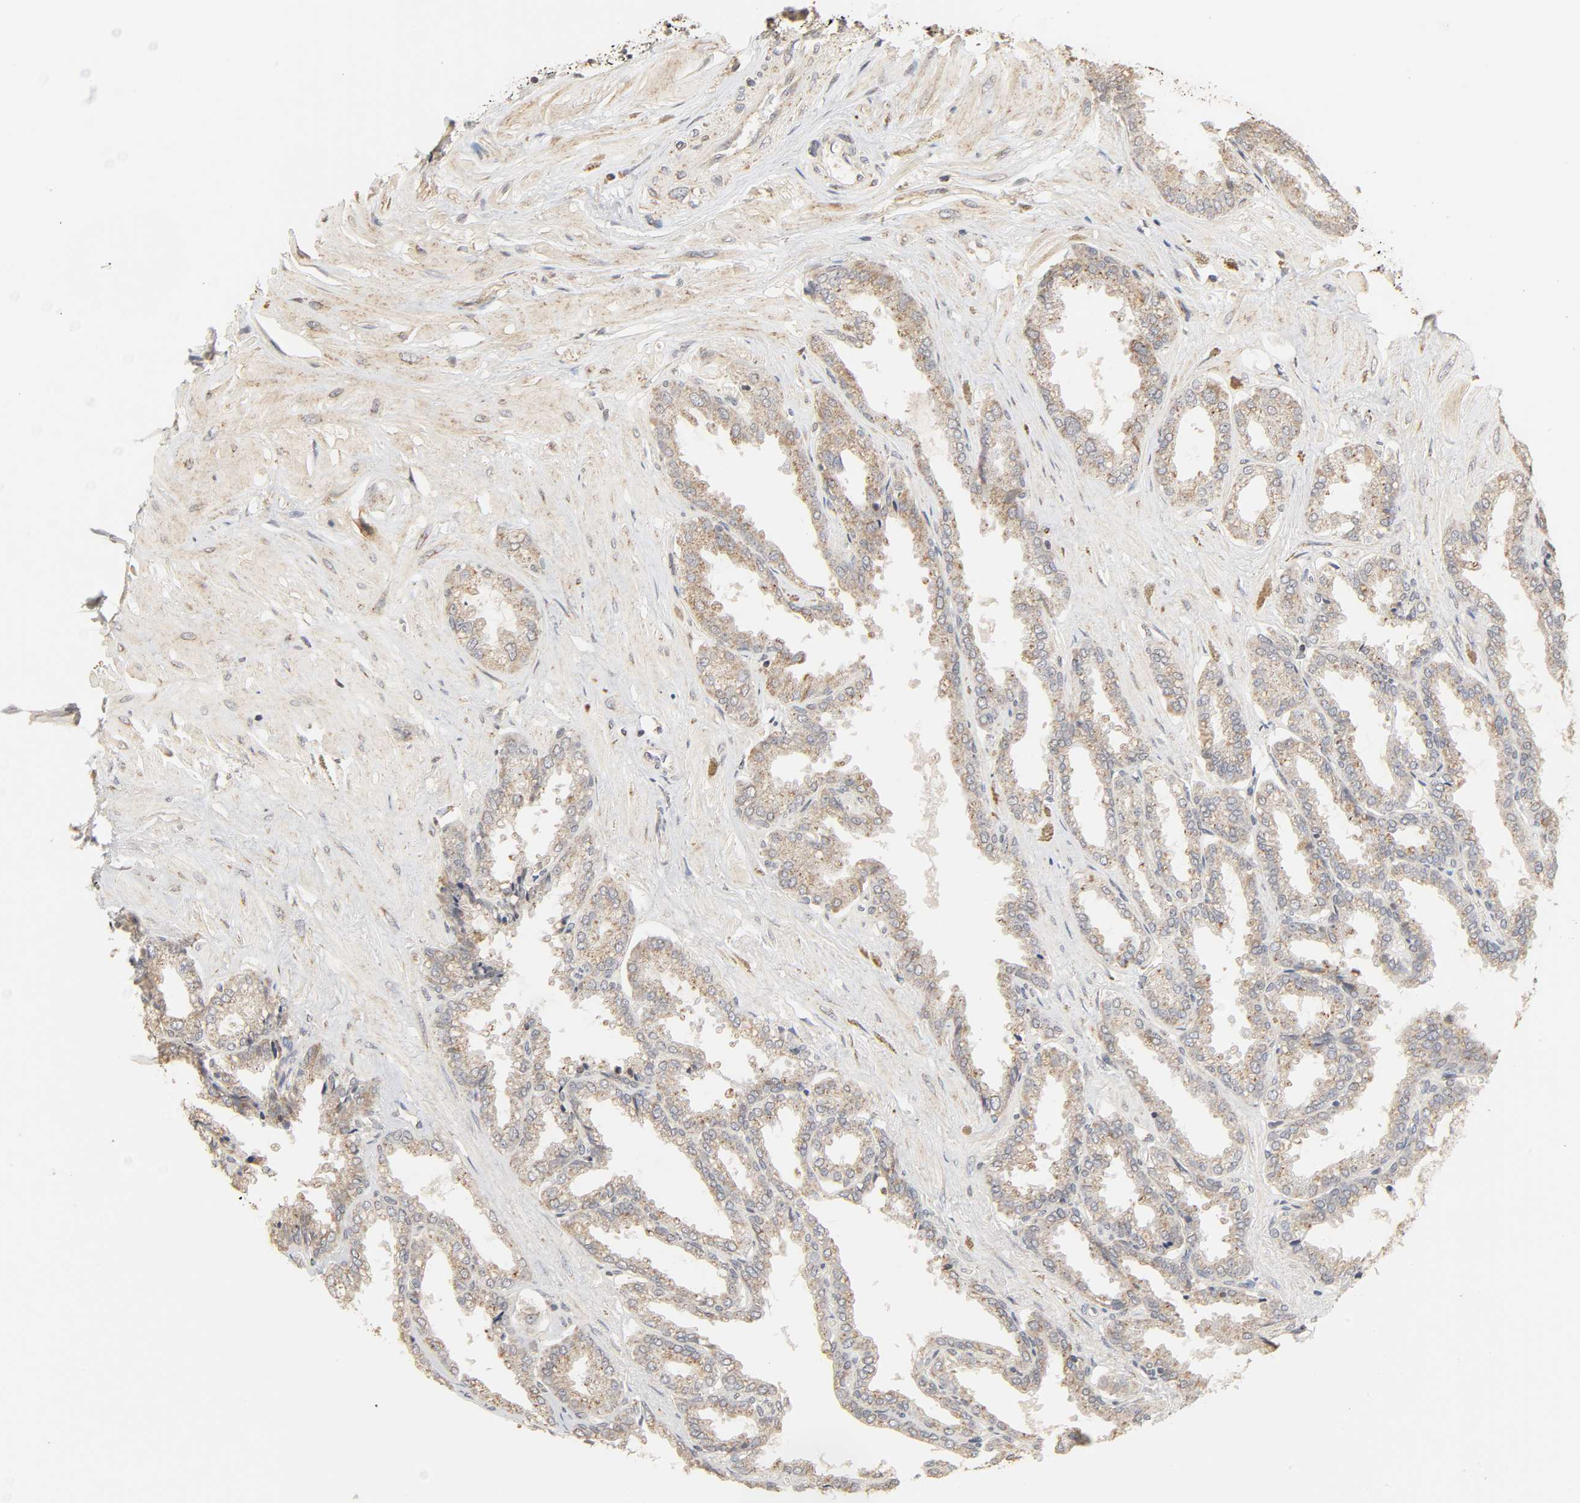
{"staining": {"intensity": "weak", "quantity": ">75%", "location": "cytoplasmic/membranous"}, "tissue": "seminal vesicle", "cell_type": "Glandular cells", "image_type": "normal", "snomed": [{"axis": "morphology", "description": "Normal tissue, NOS"}, {"axis": "topography", "description": "Seminal veicle"}], "caption": "Immunohistochemical staining of benign human seminal vesicle shows >75% levels of weak cytoplasmic/membranous protein staining in approximately >75% of glandular cells. (Stains: DAB (3,3'-diaminobenzidine) in brown, nuclei in blue, Microscopy: brightfield microscopy at high magnification).", "gene": "CLEC4E", "patient": {"sex": "male", "age": 46}}